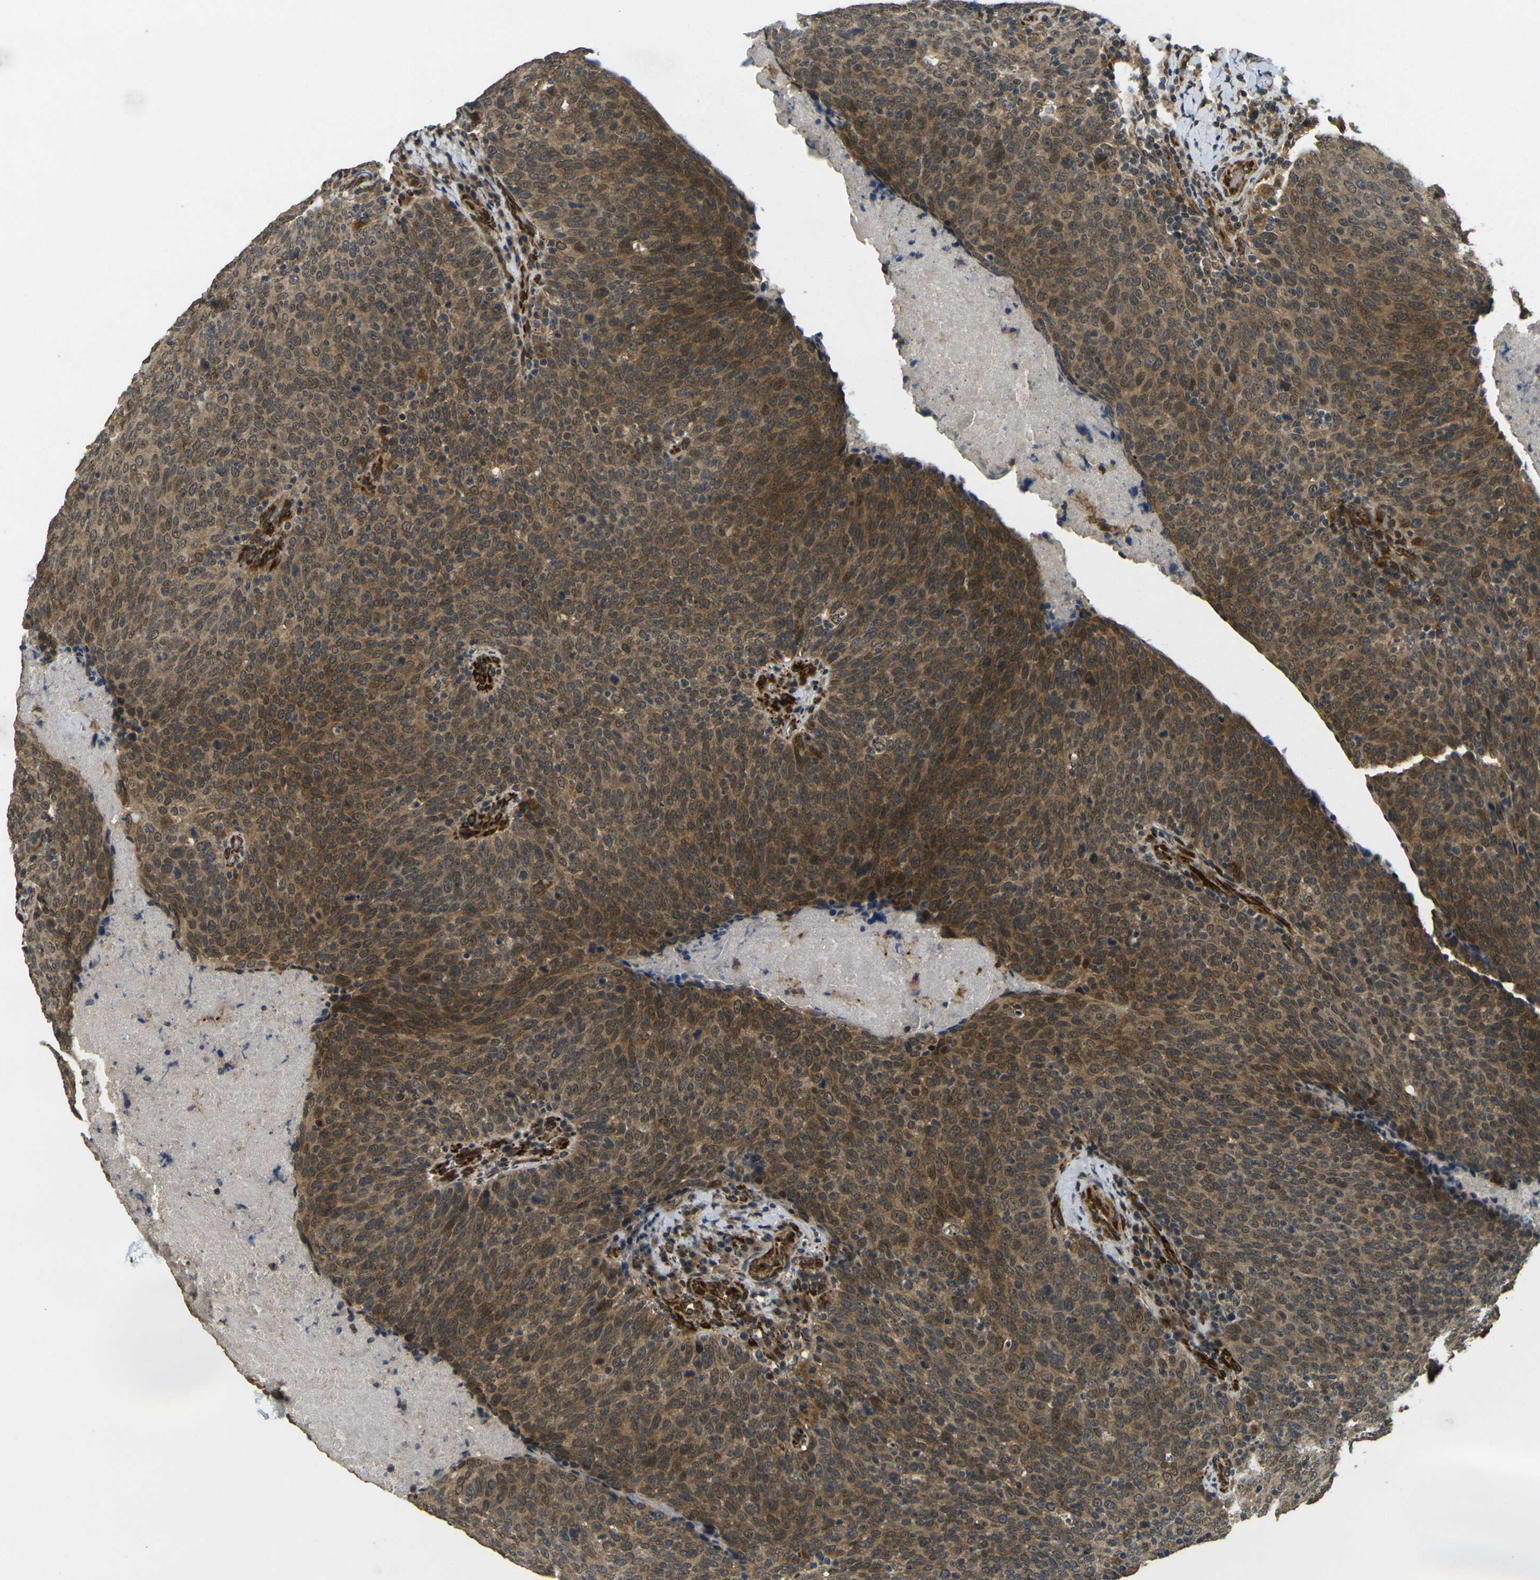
{"staining": {"intensity": "moderate", "quantity": ">75%", "location": "cytoplasmic/membranous"}, "tissue": "head and neck cancer", "cell_type": "Tumor cells", "image_type": "cancer", "snomed": [{"axis": "morphology", "description": "Squamous cell carcinoma, NOS"}, {"axis": "morphology", "description": "Squamous cell carcinoma, metastatic, NOS"}, {"axis": "topography", "description": "Lymph node"}, {"axis": "topography", "description": "Head-Neck"}], "caption": "Tumor cells demonstrate medium levels of moderate cytoplasmic/membranous staining in approximately >75% of cells in head and neck cancer (metastatic squamous cell carcinoma).", "gene": "FUT11", "patient": {"sex": "male", "age": 62}}